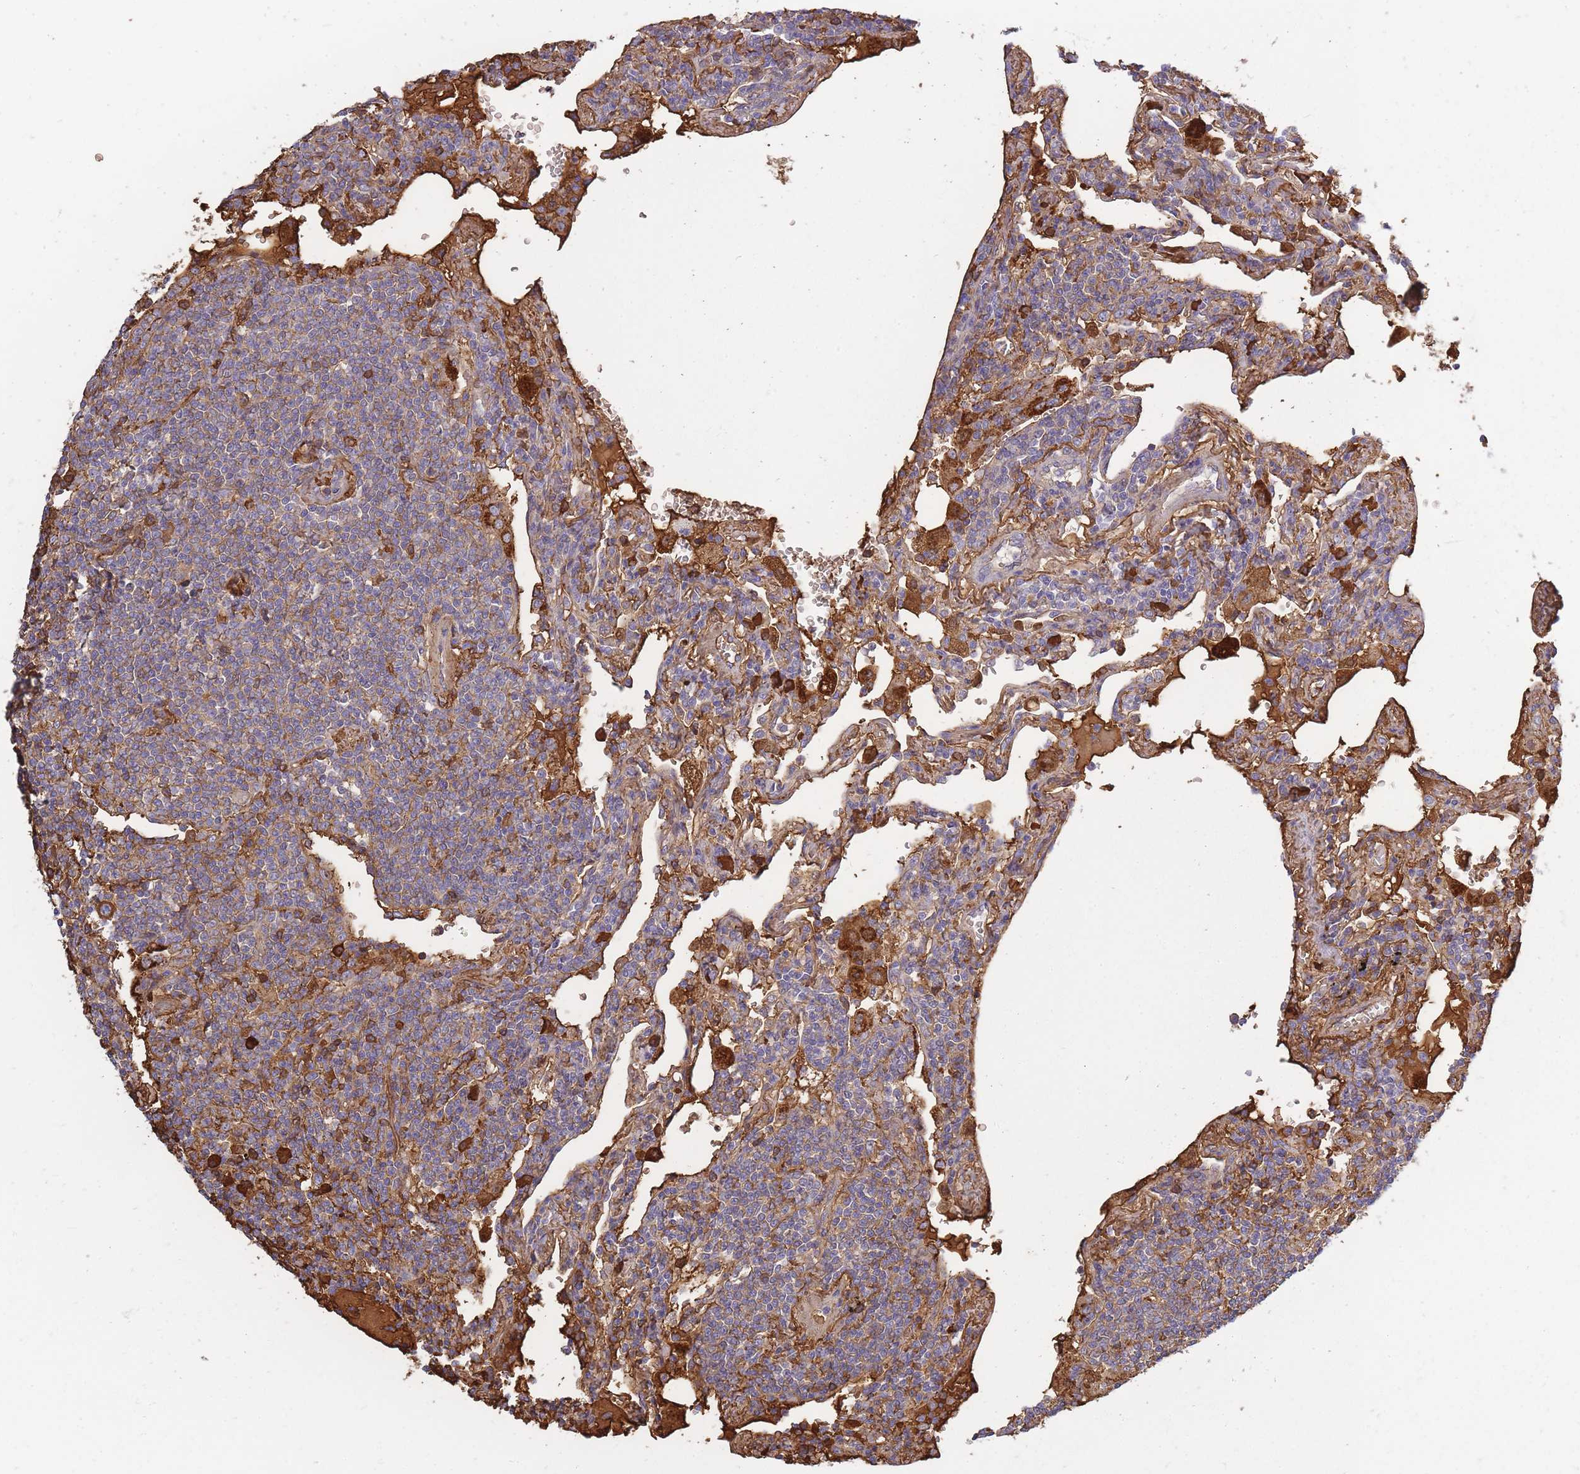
{"staining": {"intensity": "weak", "quantity": ">75%", "location": "cytoplasmic/membranous"}, "tissue": "lymphoma", "cell_type": "Tumor cells", "image_type": "cancer", "snomed": [{"axis": "morphology", "description": "Malignant lymphoma, non-Hodgkin's type, Low grade"}, {"axis": "topography", "description": "Lung"}], "caption": "Human lymphoma stained with a brown dye shows weak cytoplasmic/membranous positive staining in approximately >75% of tumor cells.", "gene": "IGKV1D-42", "patient": {"sex": "female", "age": 71}}